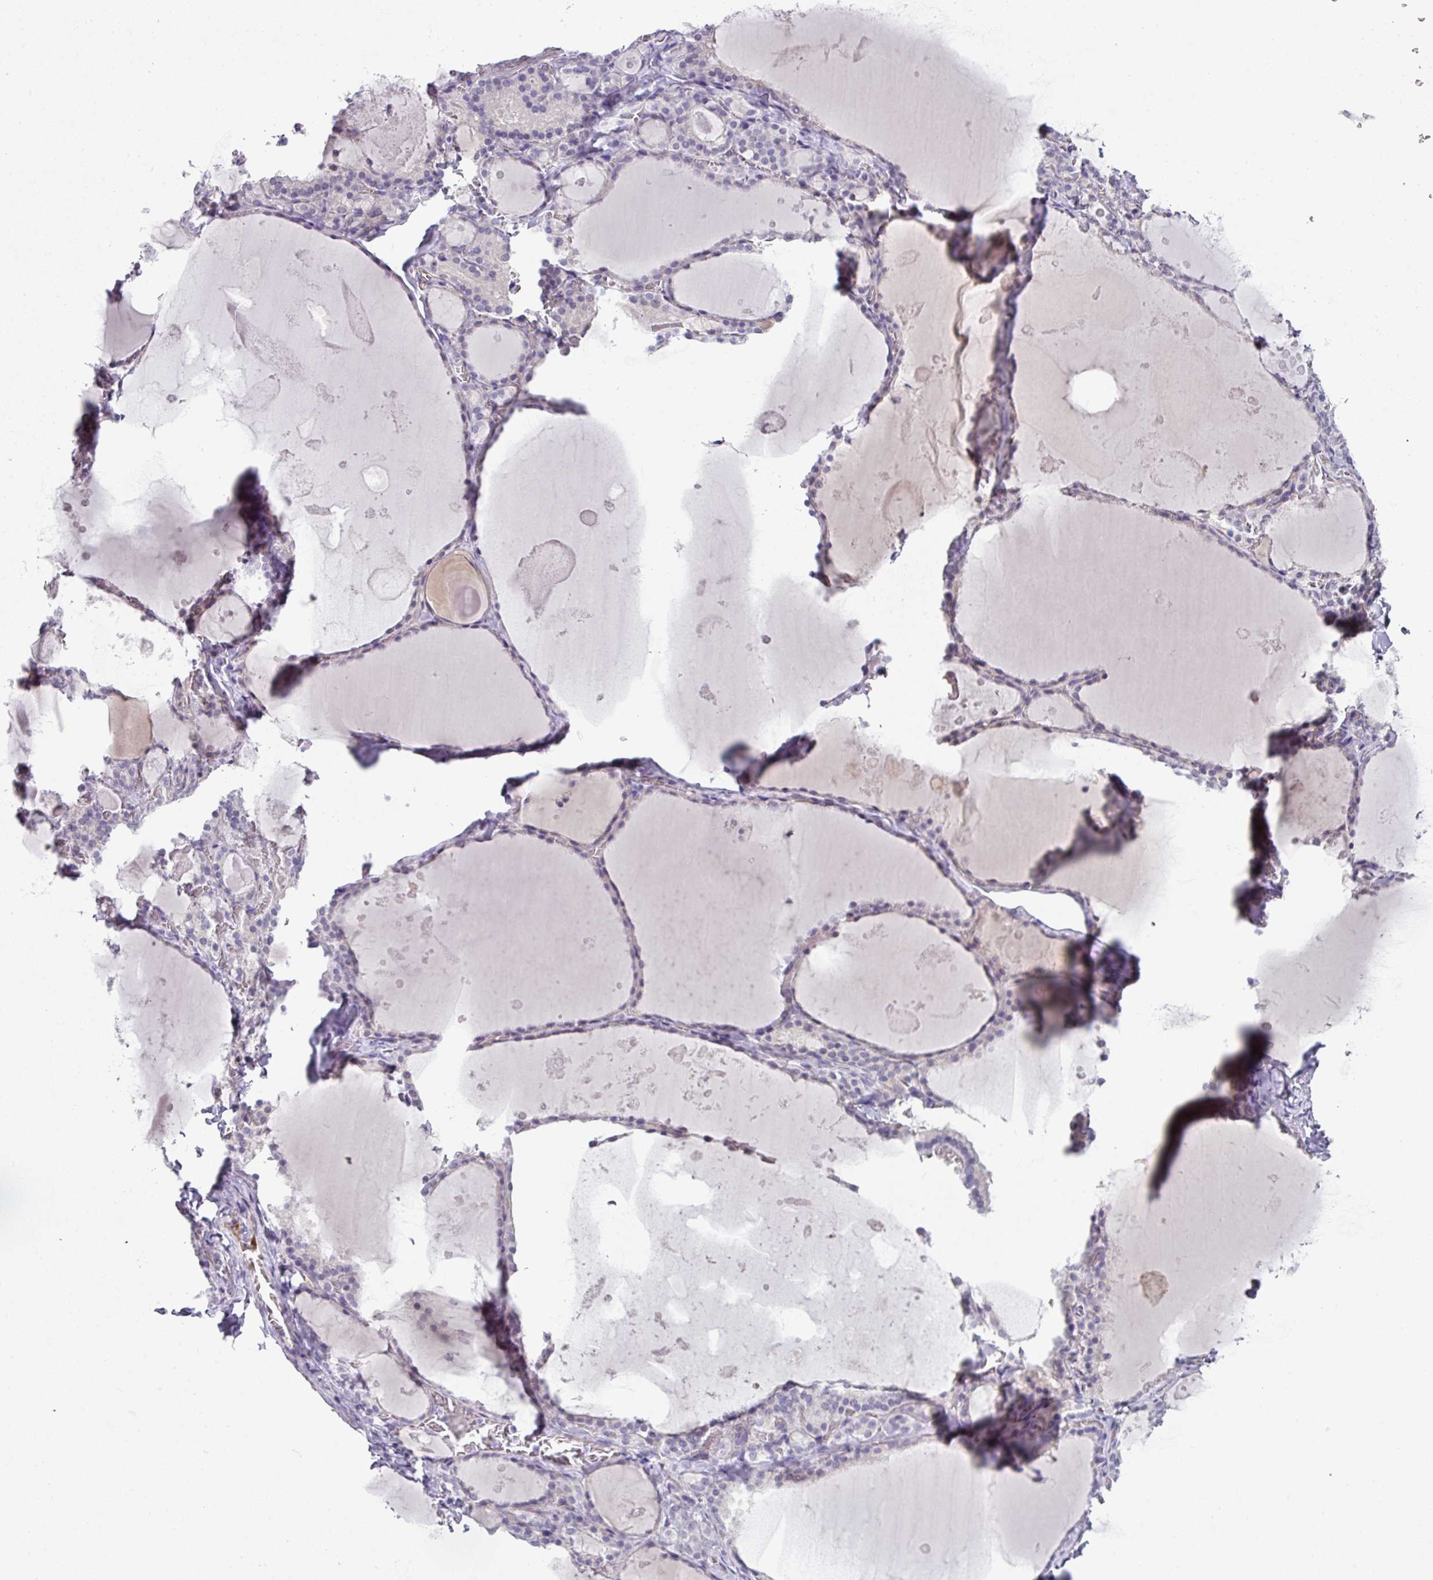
{"staining": {"intensity": "negative", "quantity": "none", "location": "none"}, "tissue": "thyroid gland", "cell_type": "Glandular cells", "image_type": "normal", "snomed": [{"axis": "morphology", "description": "Normal tissue, NOS"}, {"axis": "topography", "description": "Thyroid gland"}], "caption": "IHC micrograph of benign human thyroid gland stained for a protein (brown), which demonstrates no expression in glandular cells.", "gene": "FGF17", "patient": {"sex": "male", "age": 56}}